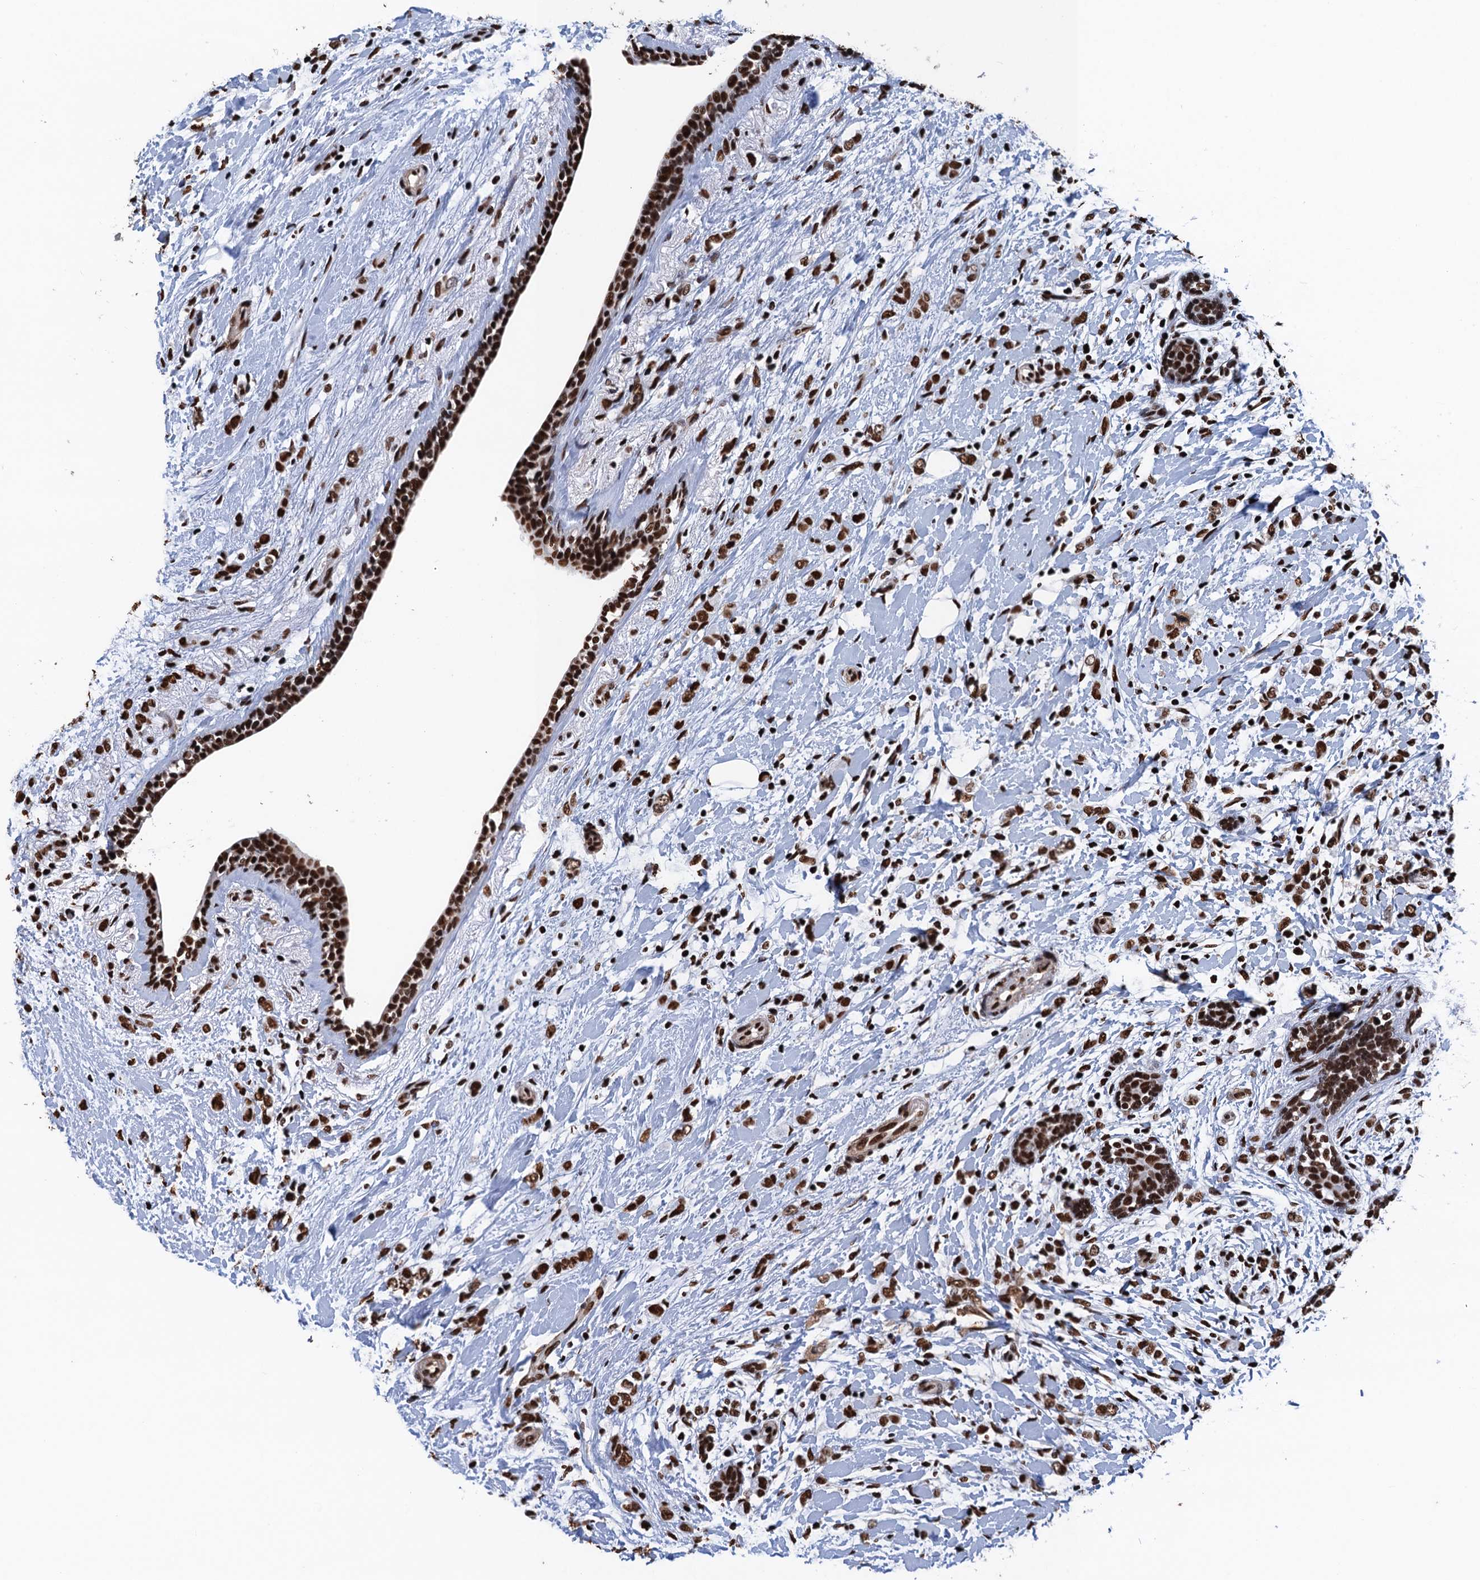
{"staining": {"intensity": "strong", "quantity": ">75%", "location": "nuclear"}, "tissue": "breast cancer", "cell_type": "Tumor cells", "image_type": "cancer", "snomed": [{"axis": "morphology", "description": "Normal tissue, NOS"}, {"axis": "morphology", "description": "Lobular carcinoma"}, {"axis": "topography", "description": "Breast"}], "caption": "Protein analysis of lobular carcinoma (breast) tissue reveals strong nuclear positivity in approximately >75% of tumor cells. (brown staining indicates protein expression, while blue staining denotes nuclei).", "gene": "UBA2", "patient": {"sex": "female", "age": 47}}